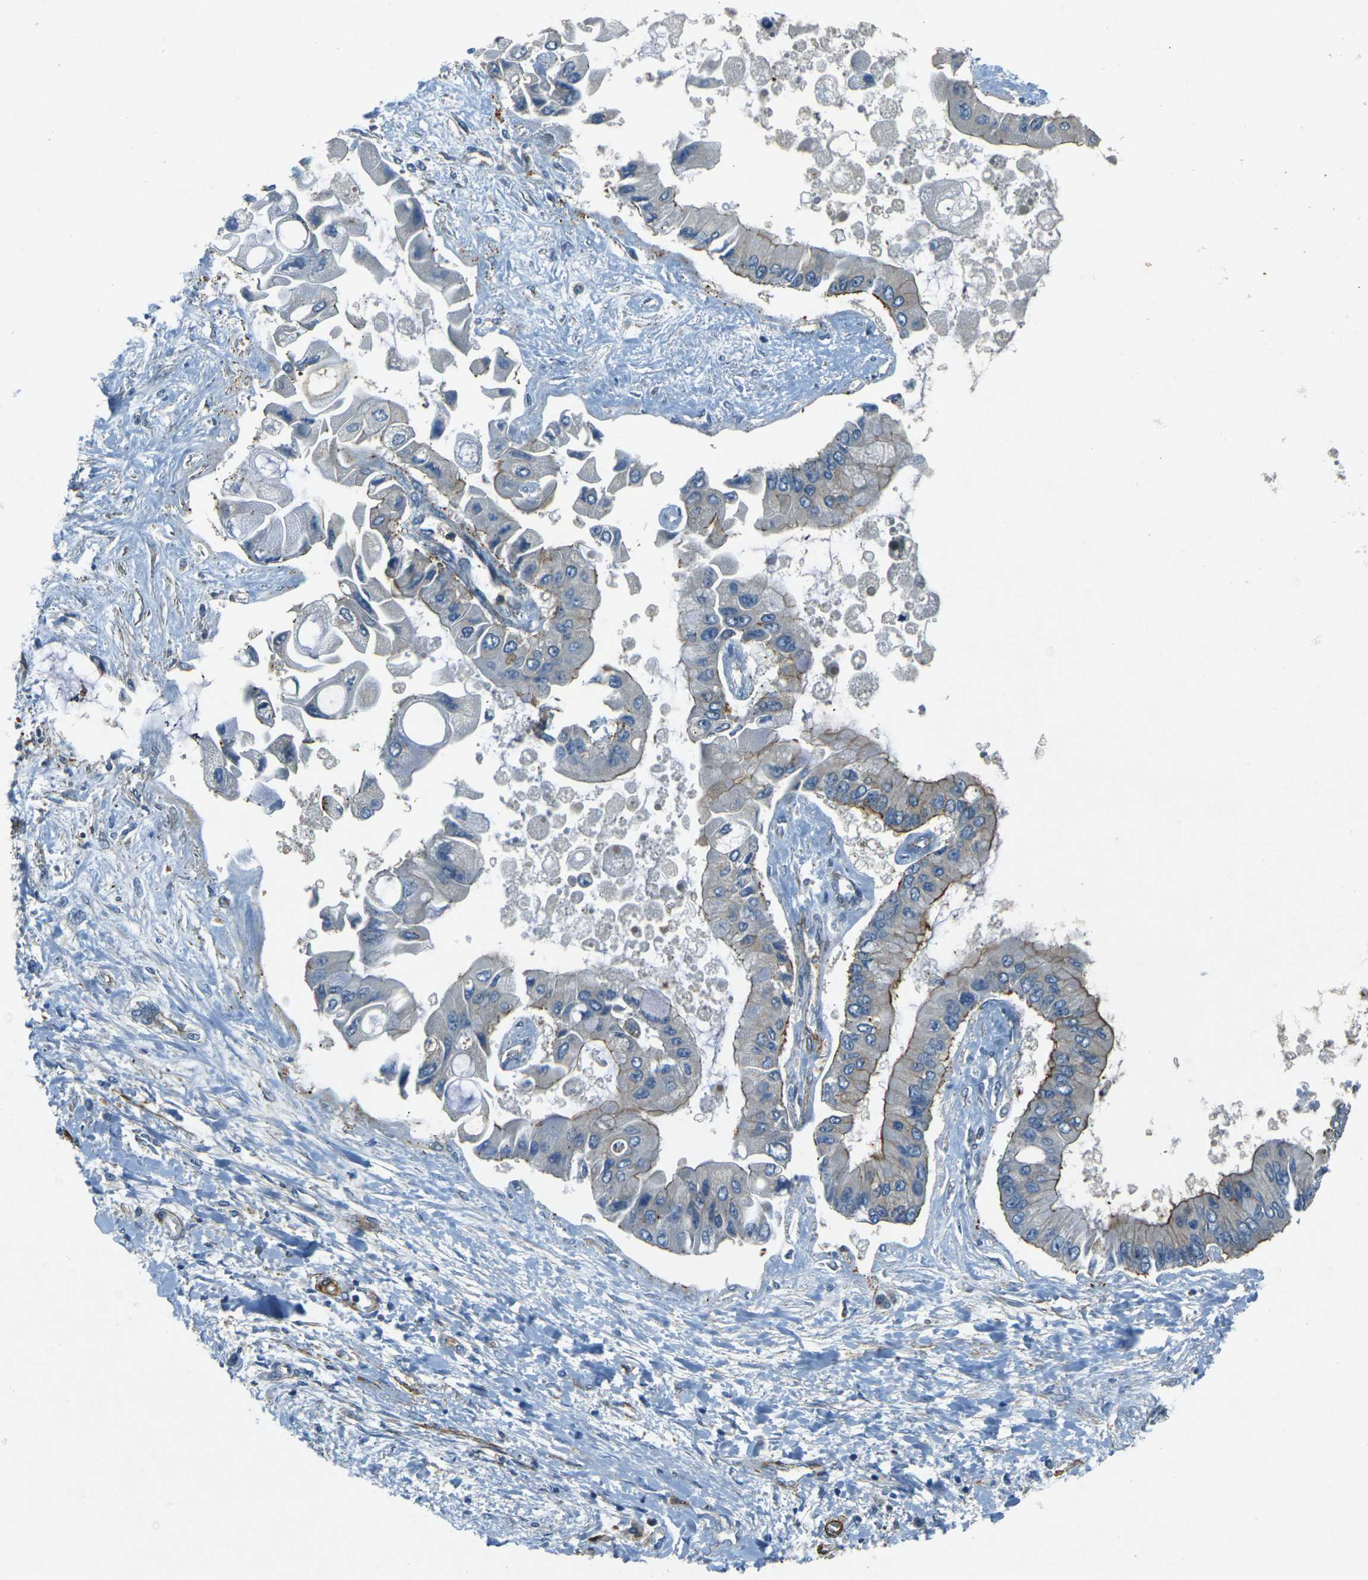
{"staining": {"intensity": "moderate", "quantity": "<25%", "location": "cytoplasmic/membranous"}, "tissue": "liver cancer", "cell_type": "Tumor cells", "image_type": "cancer", "snomed": [{"axis": "morphology", "description": "Cholangiocarcinoma"}, {"axis": "topography", "description": "Liver"}], "caption": "Protein expression by immunohistochemistry reveals moderate cytoplasmic/membranous expression in approximately <25% of tumor cells in liver cancer (cholangiocarcinoma). Immunohistochemistry (ihc) stains the protein of interest in brown and the nuclei are stained blue.", "gene": "EPHA7", "patient": {"sex": "male", "age": 50}}